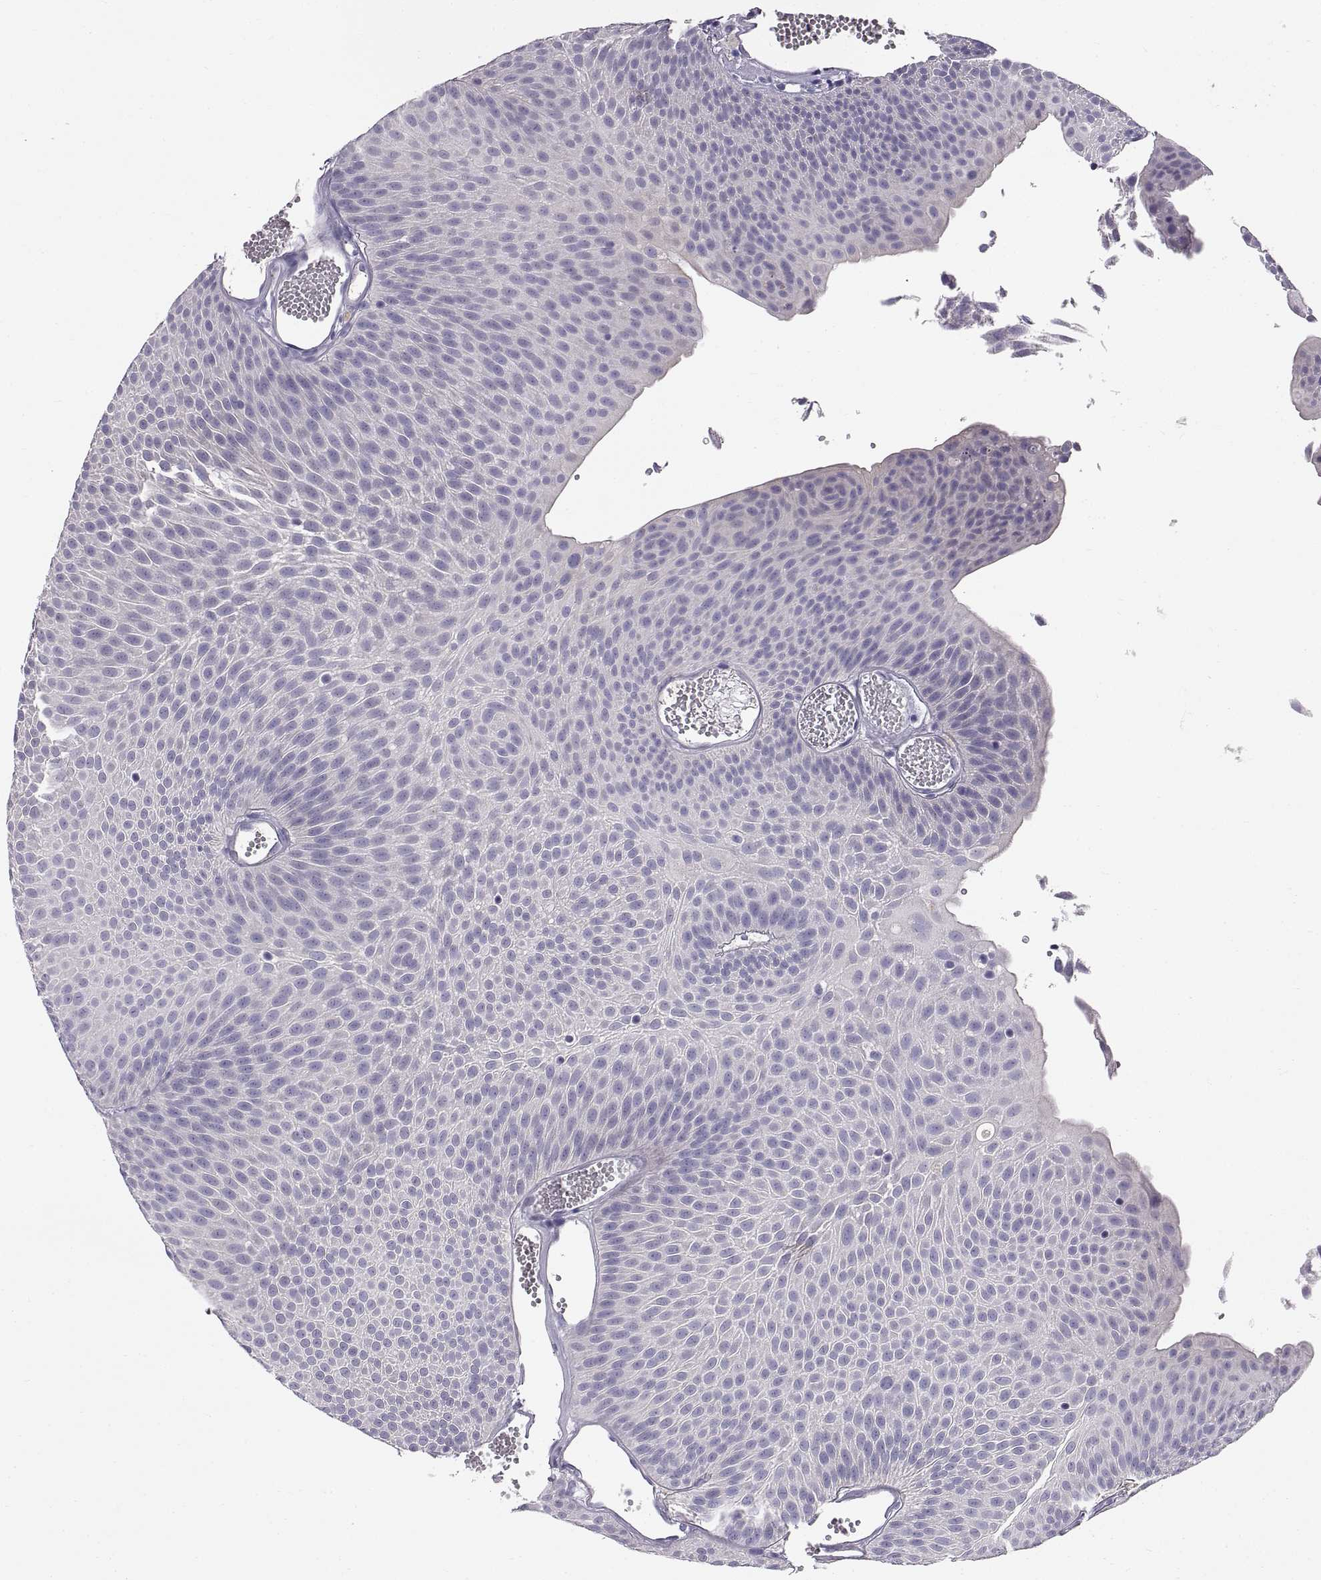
{"staining": {"intensity": "negative", "quantity": "none", "location": "none"}, "tissue": "urothelial cancer", "cell_type": "Tumor cells", "image_type": "cancer", "snomed": [{"axis": "morphology", "description": "Urothelial carcinoma, Low grade"}, {"axis": "topography", "description": "Urinary bladder"}], "caption": "Tumor cells show no significant protein positivity in urothelial cancer.", "gene": "ADAM32", "patient": {"sex": "male", "age": 52}}